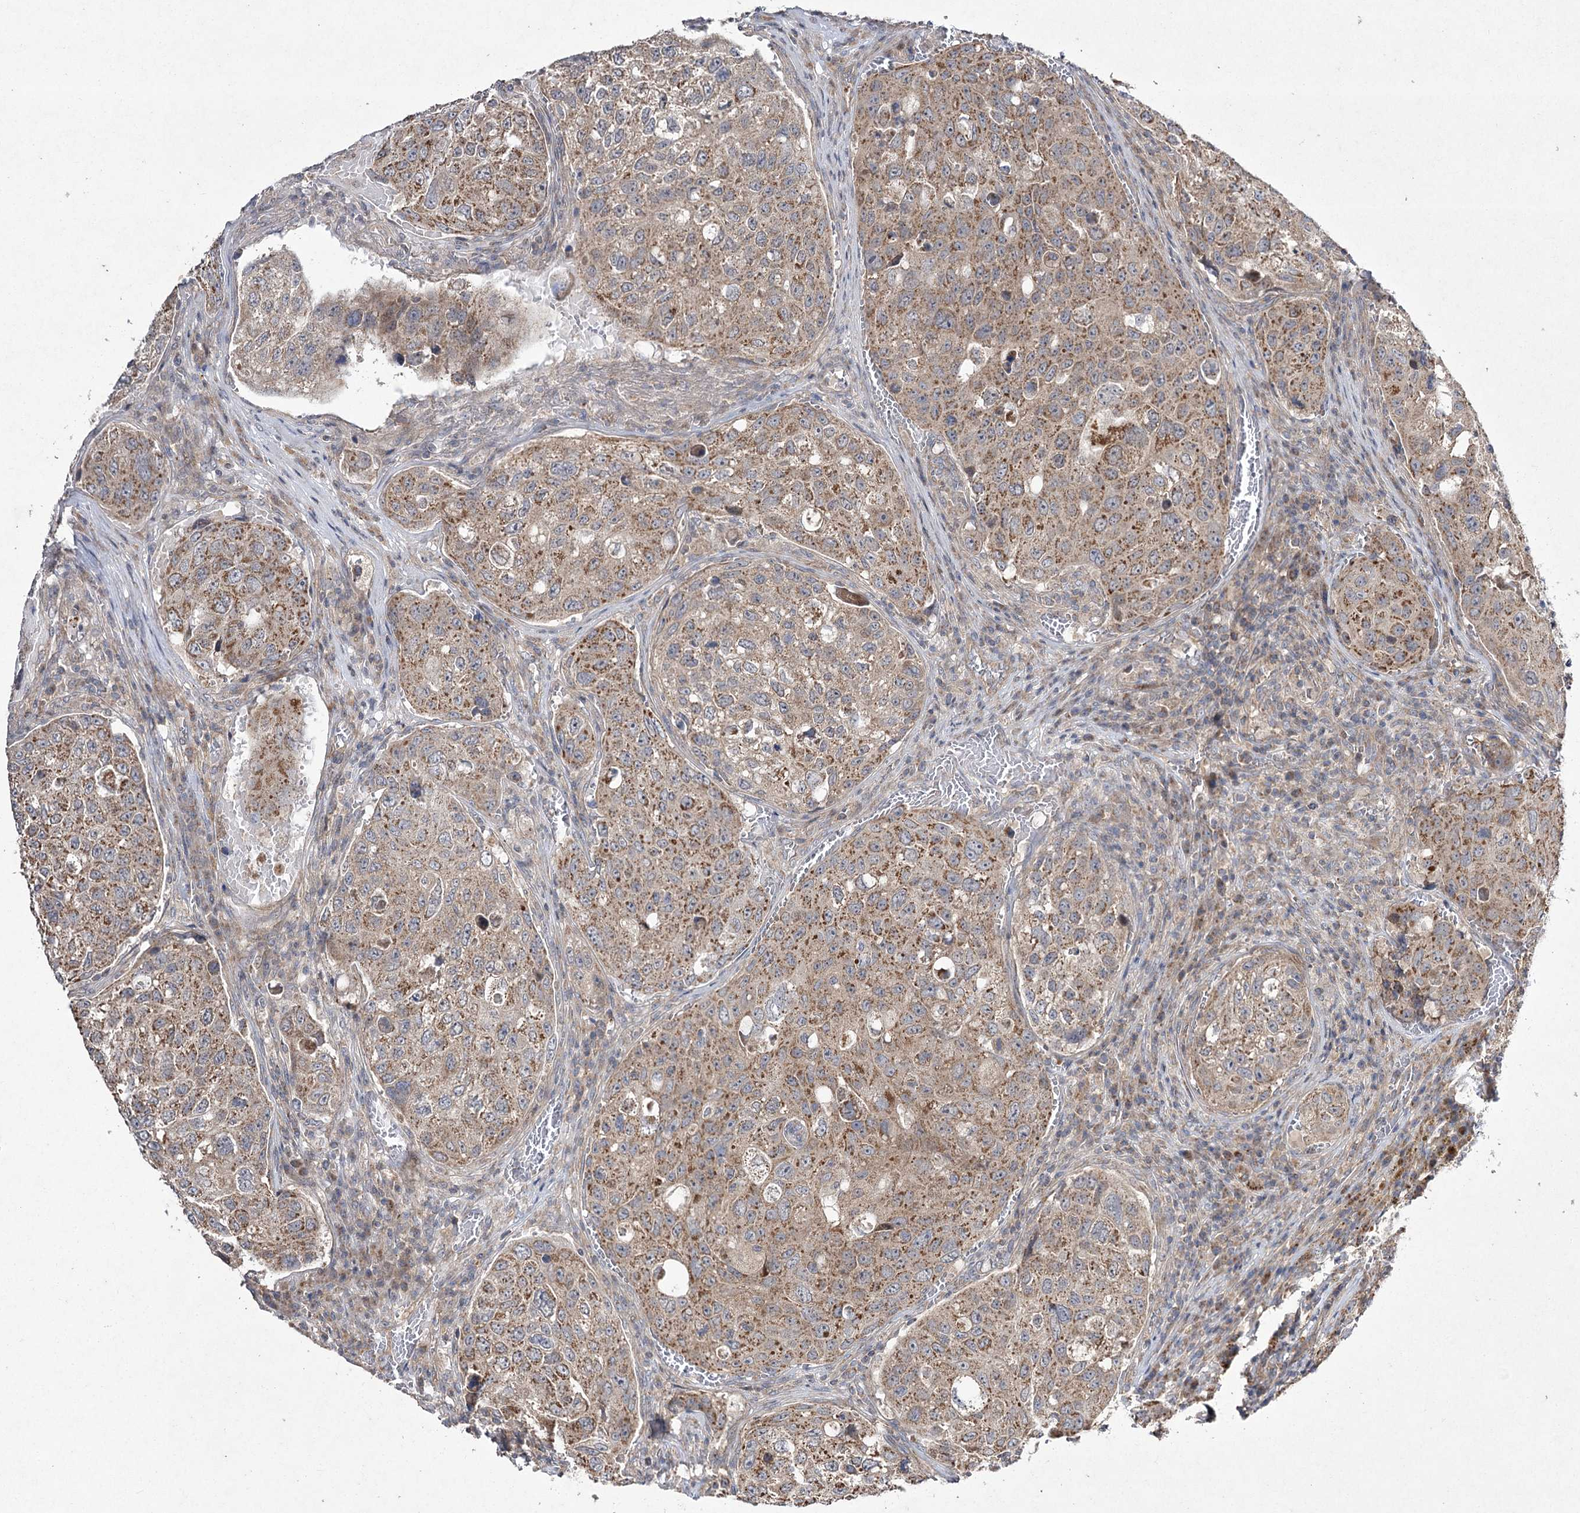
{"staining": {"intensity": "moderate", "quantity": "25%-75%", "location": "cytoplasmic/membranous"}, "tissue": "urothelial cancer", "cell_type": "Tumor cells", "image_type": "cancer", "snomed": [{"axis": "morphology", "description": "Urothelial carcinoma, High grade"}, {"axis": "topography", "description": "Lymph node"}, {"axis": "topography", "description": "Urinary bladder"}], "caption": "A brown stain labels moderate cytoplasmic/membranous positivity of a protein in high-grade urothelial carcinoma tumor cells. The staining was performed using DAB, with brown indicating positive protein expression. Nuclei are stained blue with hematoxylin.", "gene": "FANCL", "patient": {"sex": "male", "age": 51}}